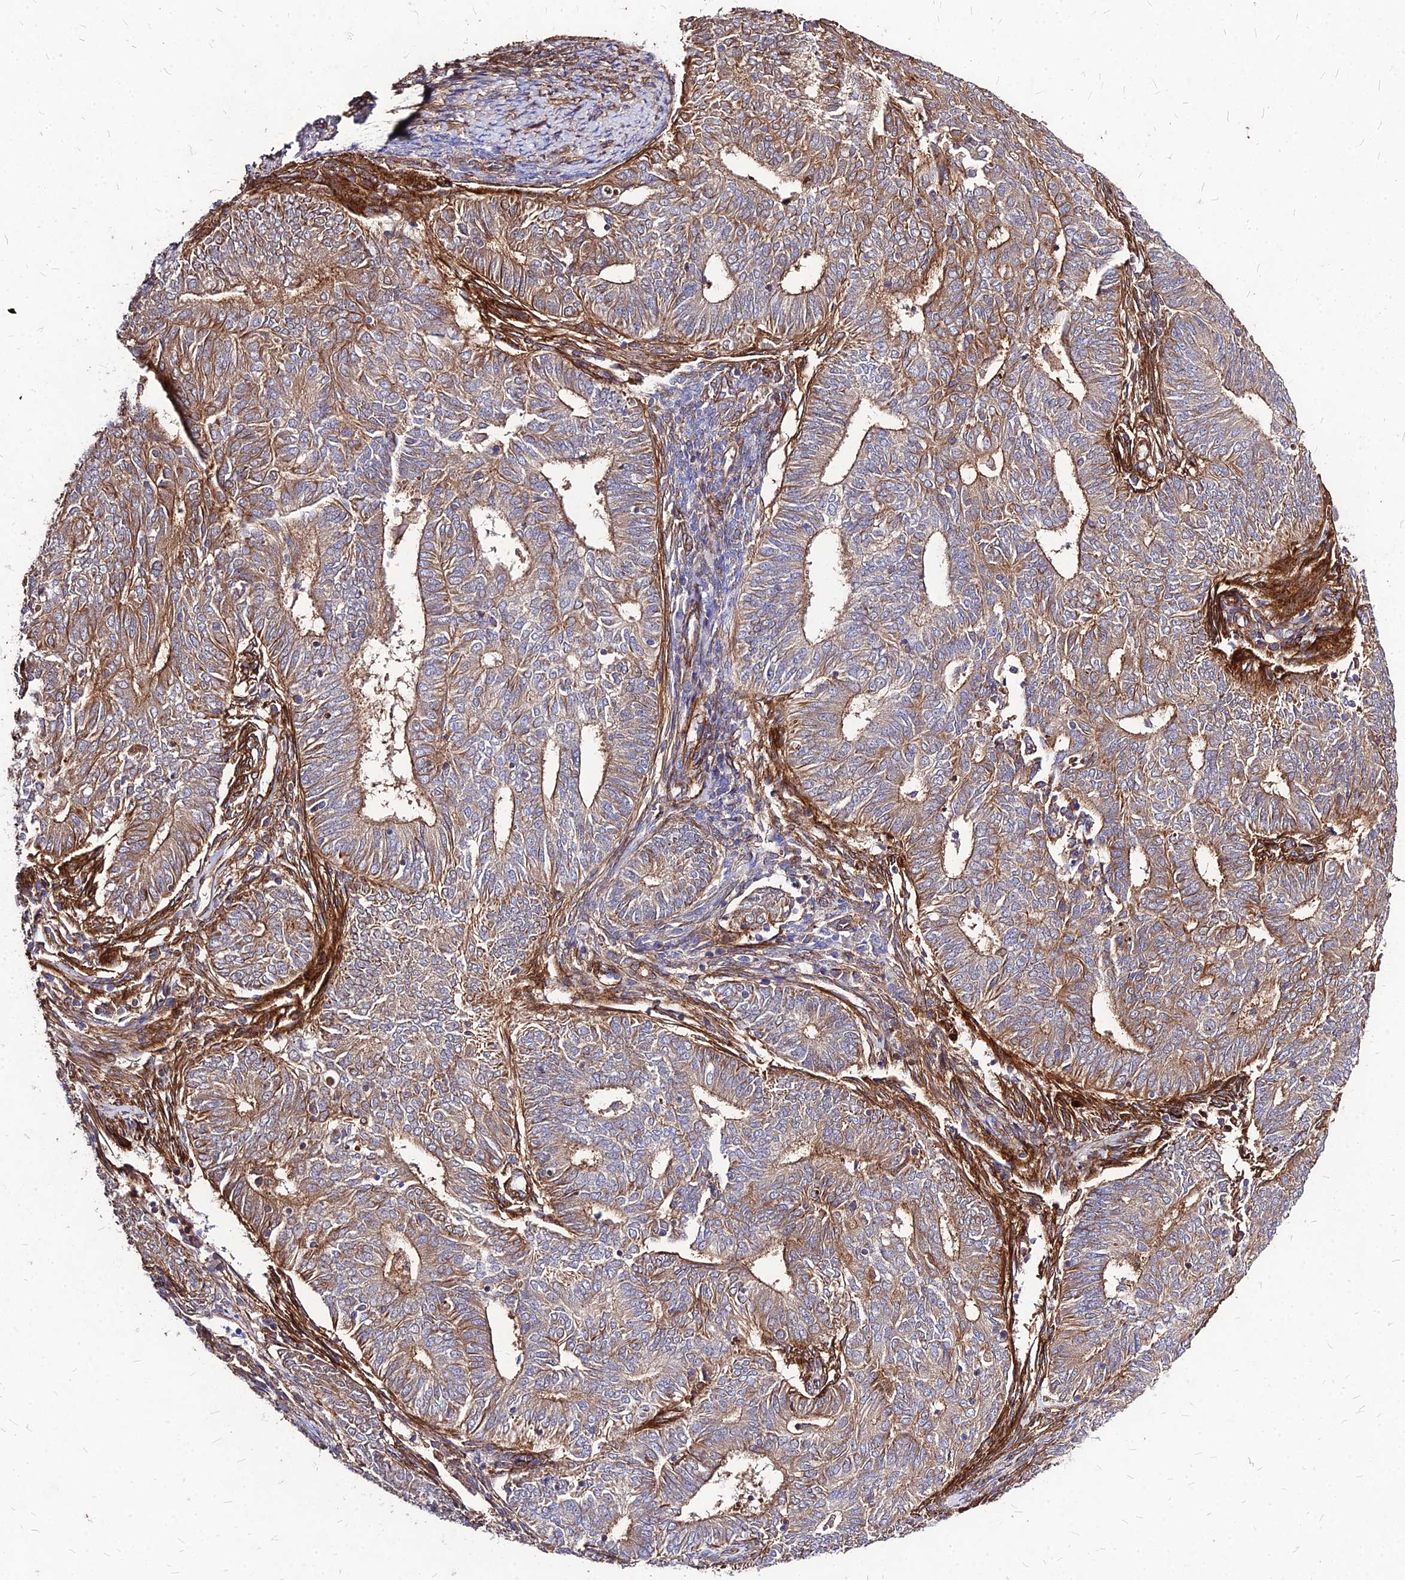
{"staining": {"intensity": "moderate", "quantity": ">75%", "location": "cytoplasmic/membranous"}, "tissue": "endometrial cancer", "cell_type": "Tumor cells", "image_type": "cancer", "snomed": [{"axis": "morphology", "description": "Adenocarcinoma, NOS"}, {"axis": "topography", "description": "Endometrium"}], "caption": "Immunohistochemistry (IHC) of endometrial cancer (adenocarcinoma) exhibits medium levels of moderate cytoplasmic/membranous positivity in about >75% of tumor cells. (IHC, brightfield microscopy, high magnification).", "gene": "EFCC1", "patient": {"sex": "female", "age": 62}}